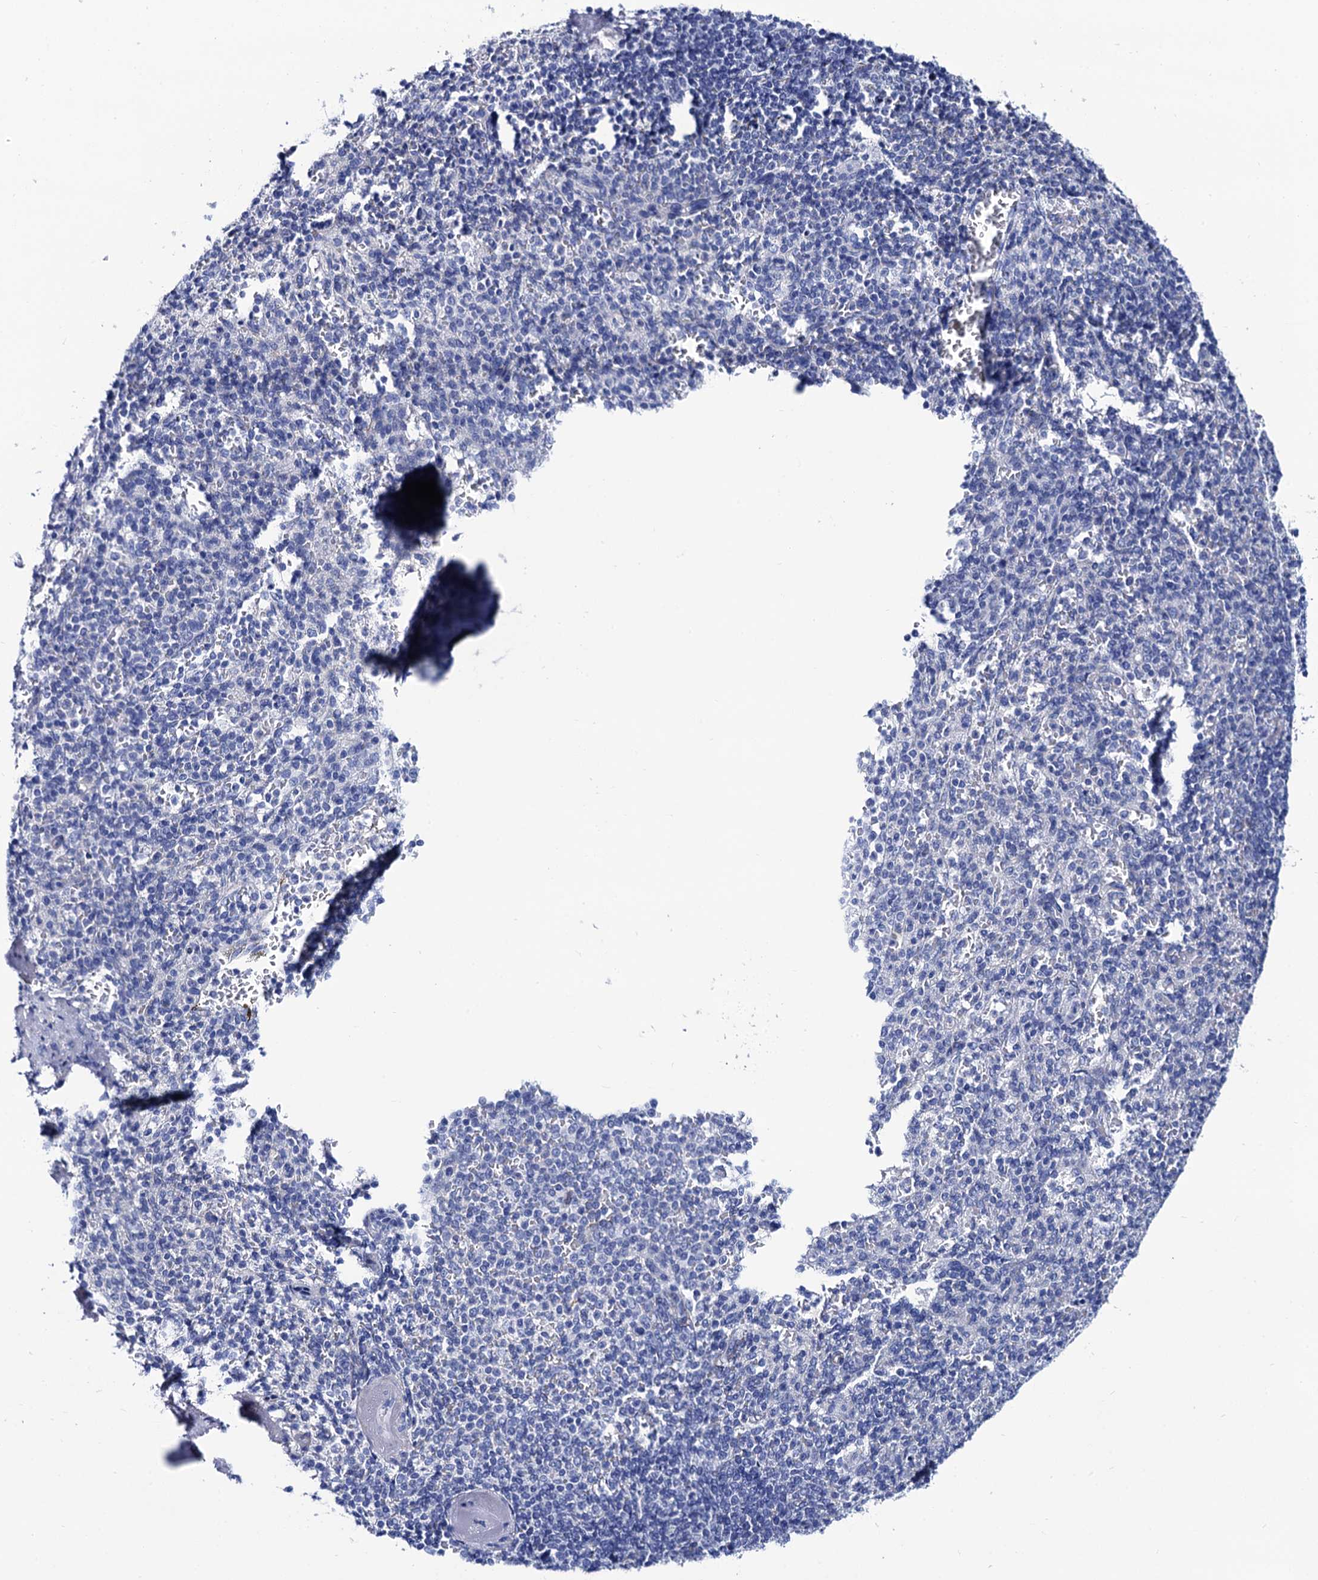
{"staining": {"intensity": "negative", "quantity": "none", "location": "none"}, "tissue": "spleen", "cell_type": "Cells in red pulp", "image_type": "normal", "snomed": [{"axis": "morphology", "description": "Normal tissue, NOS"}, {"axis": "topography", "description": "Spleen"}], "caption": "Protein analysis of unremarkable spleen demonstrates no significant staining in cells in red pulp. (Stains: DAB immunohistochemistry with hematoxylin counter stain, Microscopy: brightfield microscopy at high magnification).", "gene": "RAB3IP", "patient": {"sex": "female", "age": 74}}